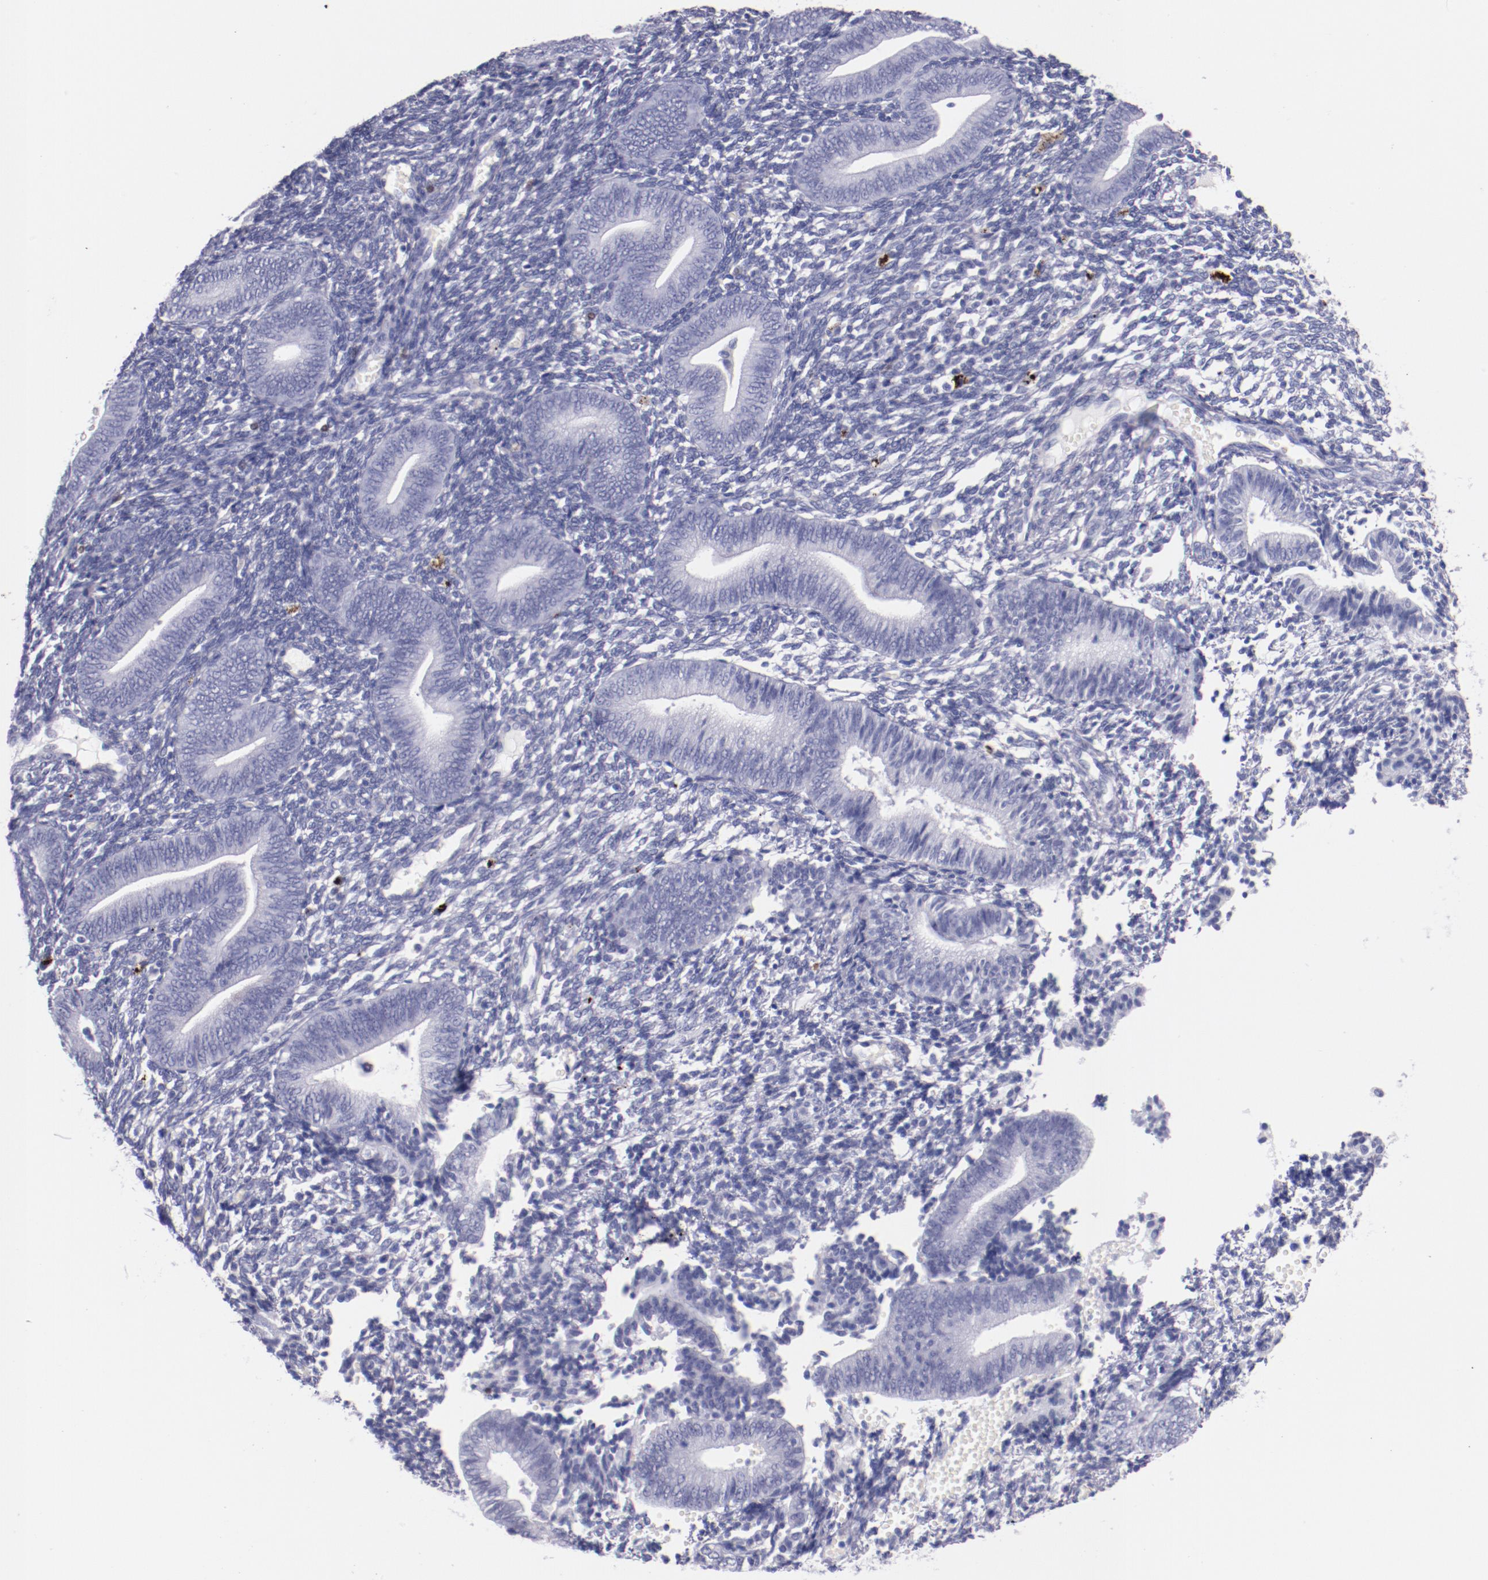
{"staining": {"intensity": "negative", "quantity": "none", "location": "none"}, "tissue": "endometrium", "cell_type": "Cells in endometrial stroma", "image_type": "normal", "snomed": [{"axis": "morphology", "description": "Normal tissue, NOS"}, {"axis": "topography", "description": "Uterus"}, {"axis": "topography", "description": "Endometrium"}], "caption": "Endometrium was stained to show a protein in brown. There is no significant positivity in cells in endometrial stroma. Nuclei are stained in blue.", "gene": "IRF4", "patient": {"sex": "female", "age": 33}}